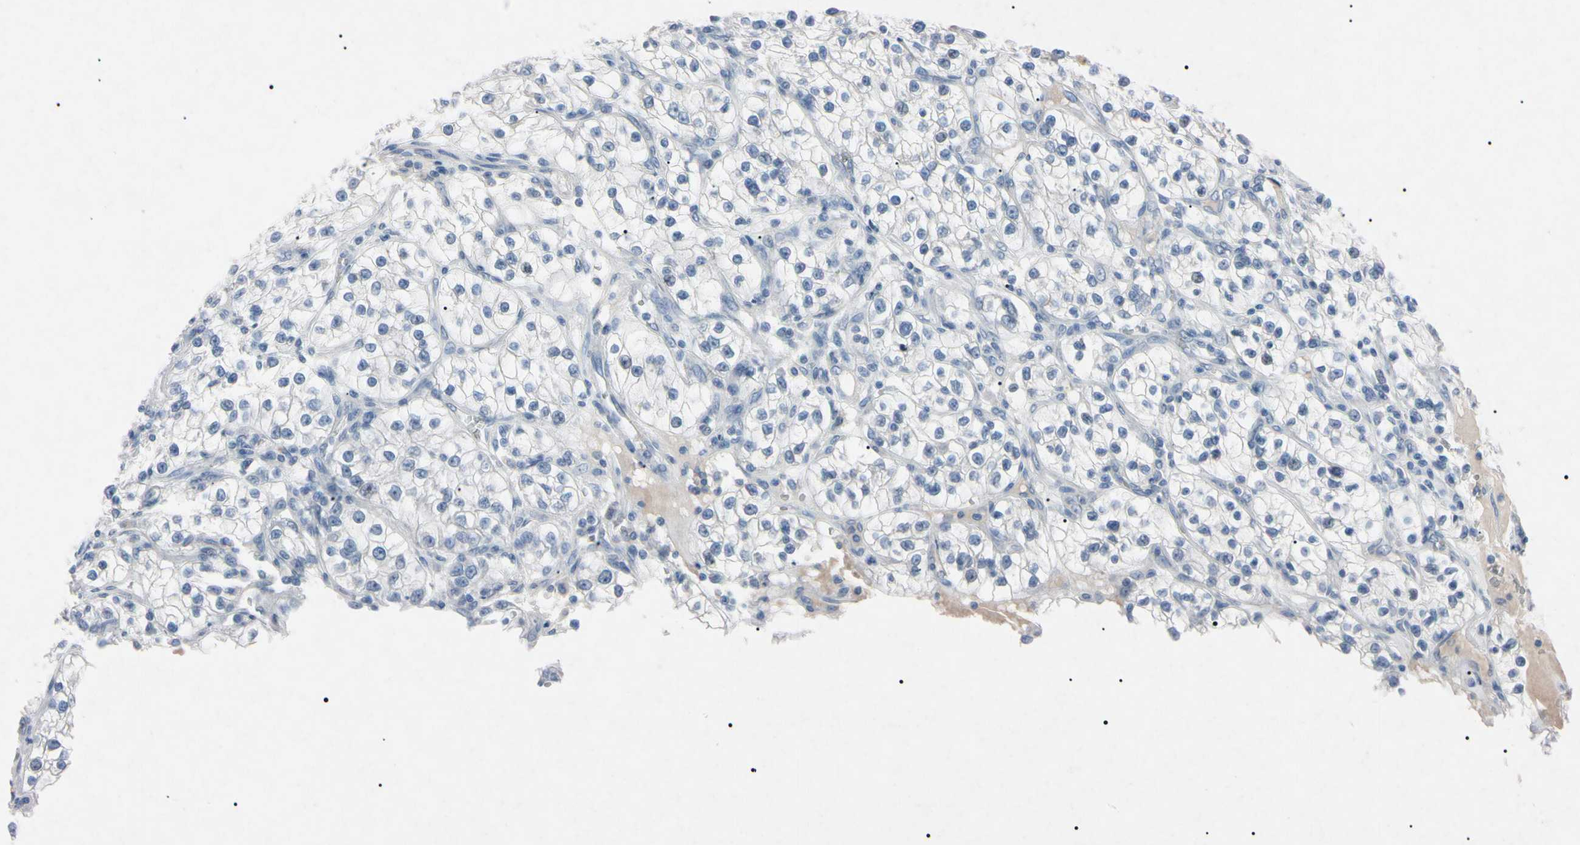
{"staining": {"intensity": "negative", "quantity": "none", "location": "none"}, "tissue": "renal cancer", "cell_type": "Tumor cells", "image_type": "cancer", "snomed": [{"axis": "morphology", "description": "Adenocarcinoma, NOS"}, {"axis": "topography", "description": "Kidney"}], "caption": "Tumor cells are negative for protein expression in human renal cancer.", "gene": "ELN", "patient": {"sex": "female", "age": 57}}